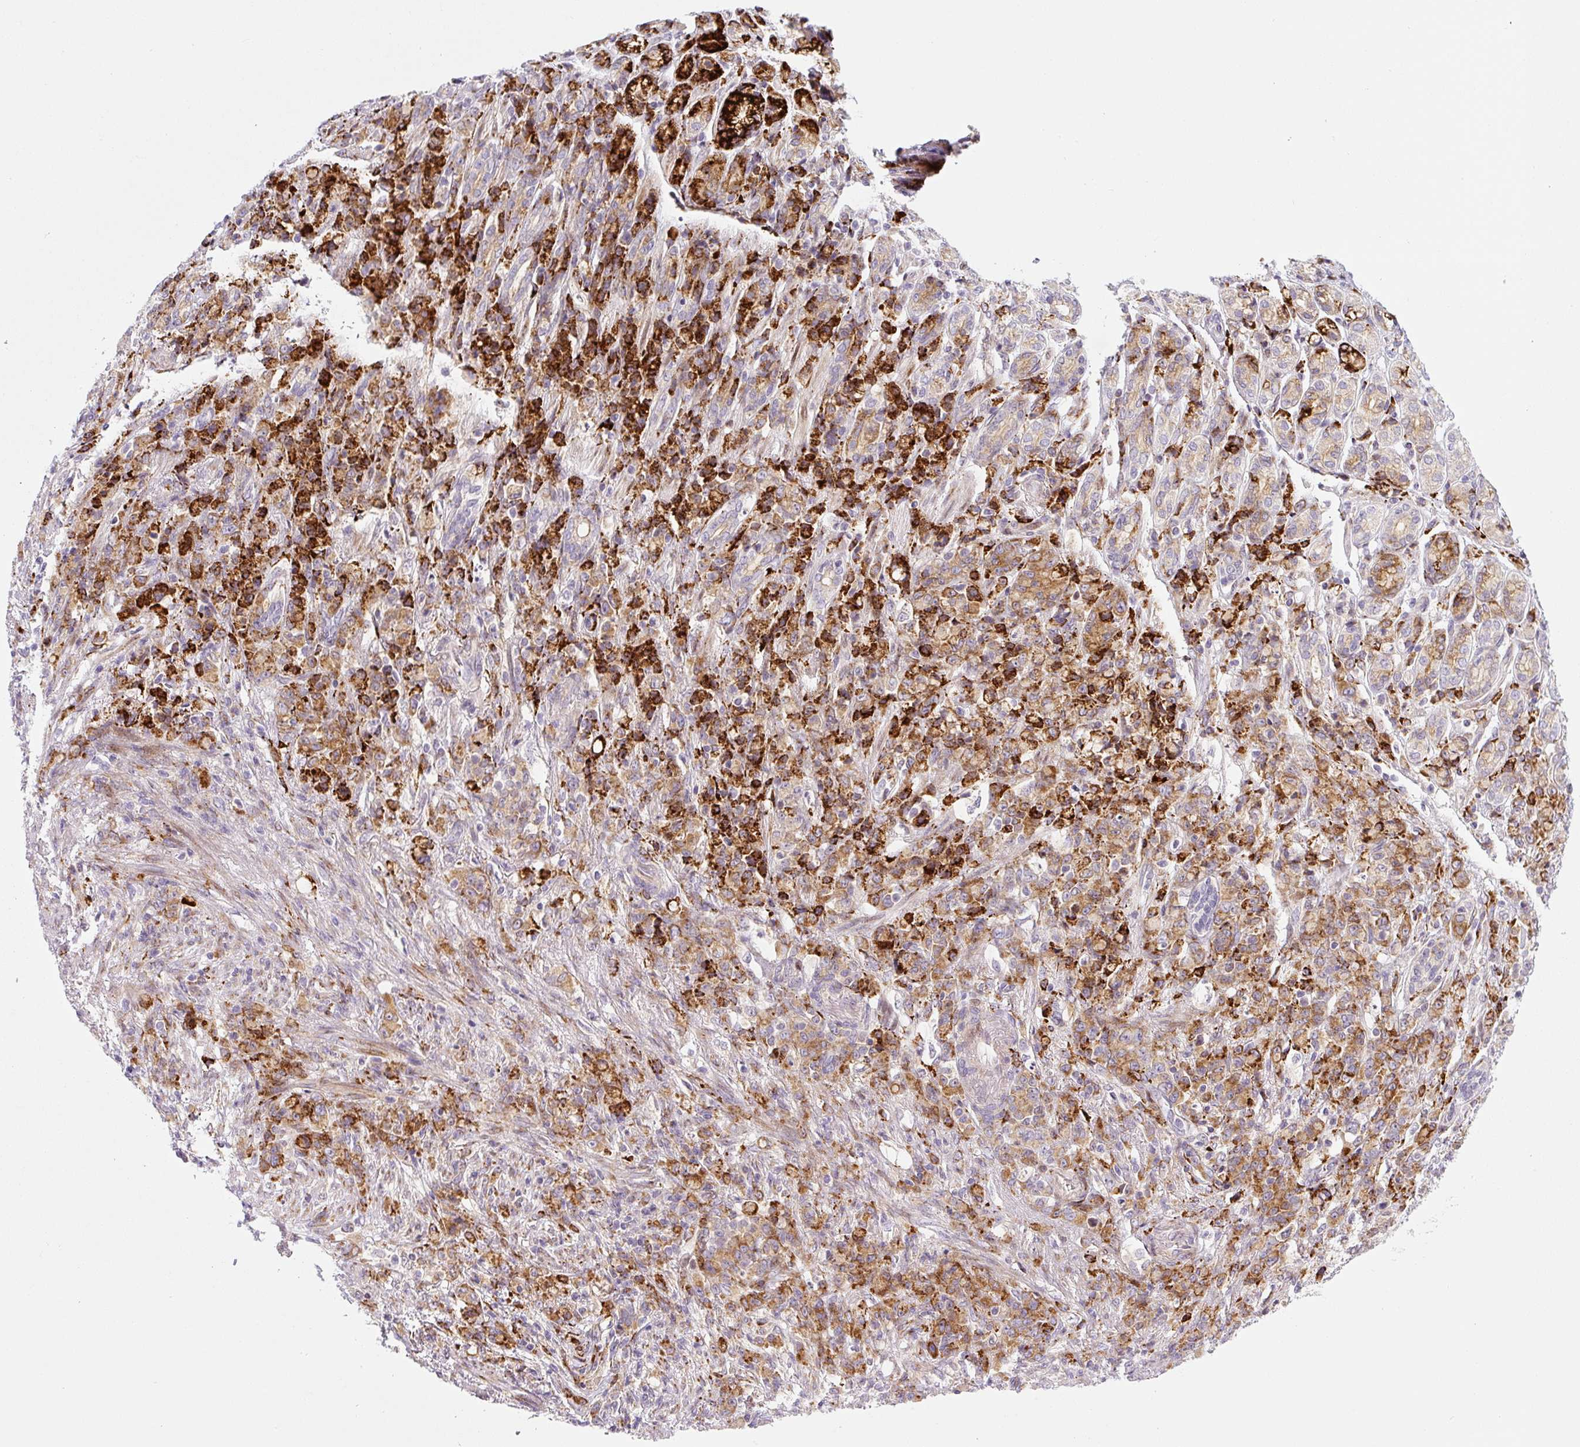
{"staining": {"intensity": "strong", "quantity": ">75%", "location": "cytoplasmic/membranous"}, "tissue": "stomach cancer", "cell_type": "Tumor cells", "image_type": "cancer", "snomed": [{"axis": "morphology", "description": "Adenocarcinoma, NOS"}, {"axis": "topography", "description": "Stomach"}], "caption": "The immunohistochemical stain highlights strong cytoplasmic/membranous positivity in tumor cells of adenocarcinoma (stomach) tissue.", "gene": "DISP3", "patient": {"sex": "female", "age": 79}}